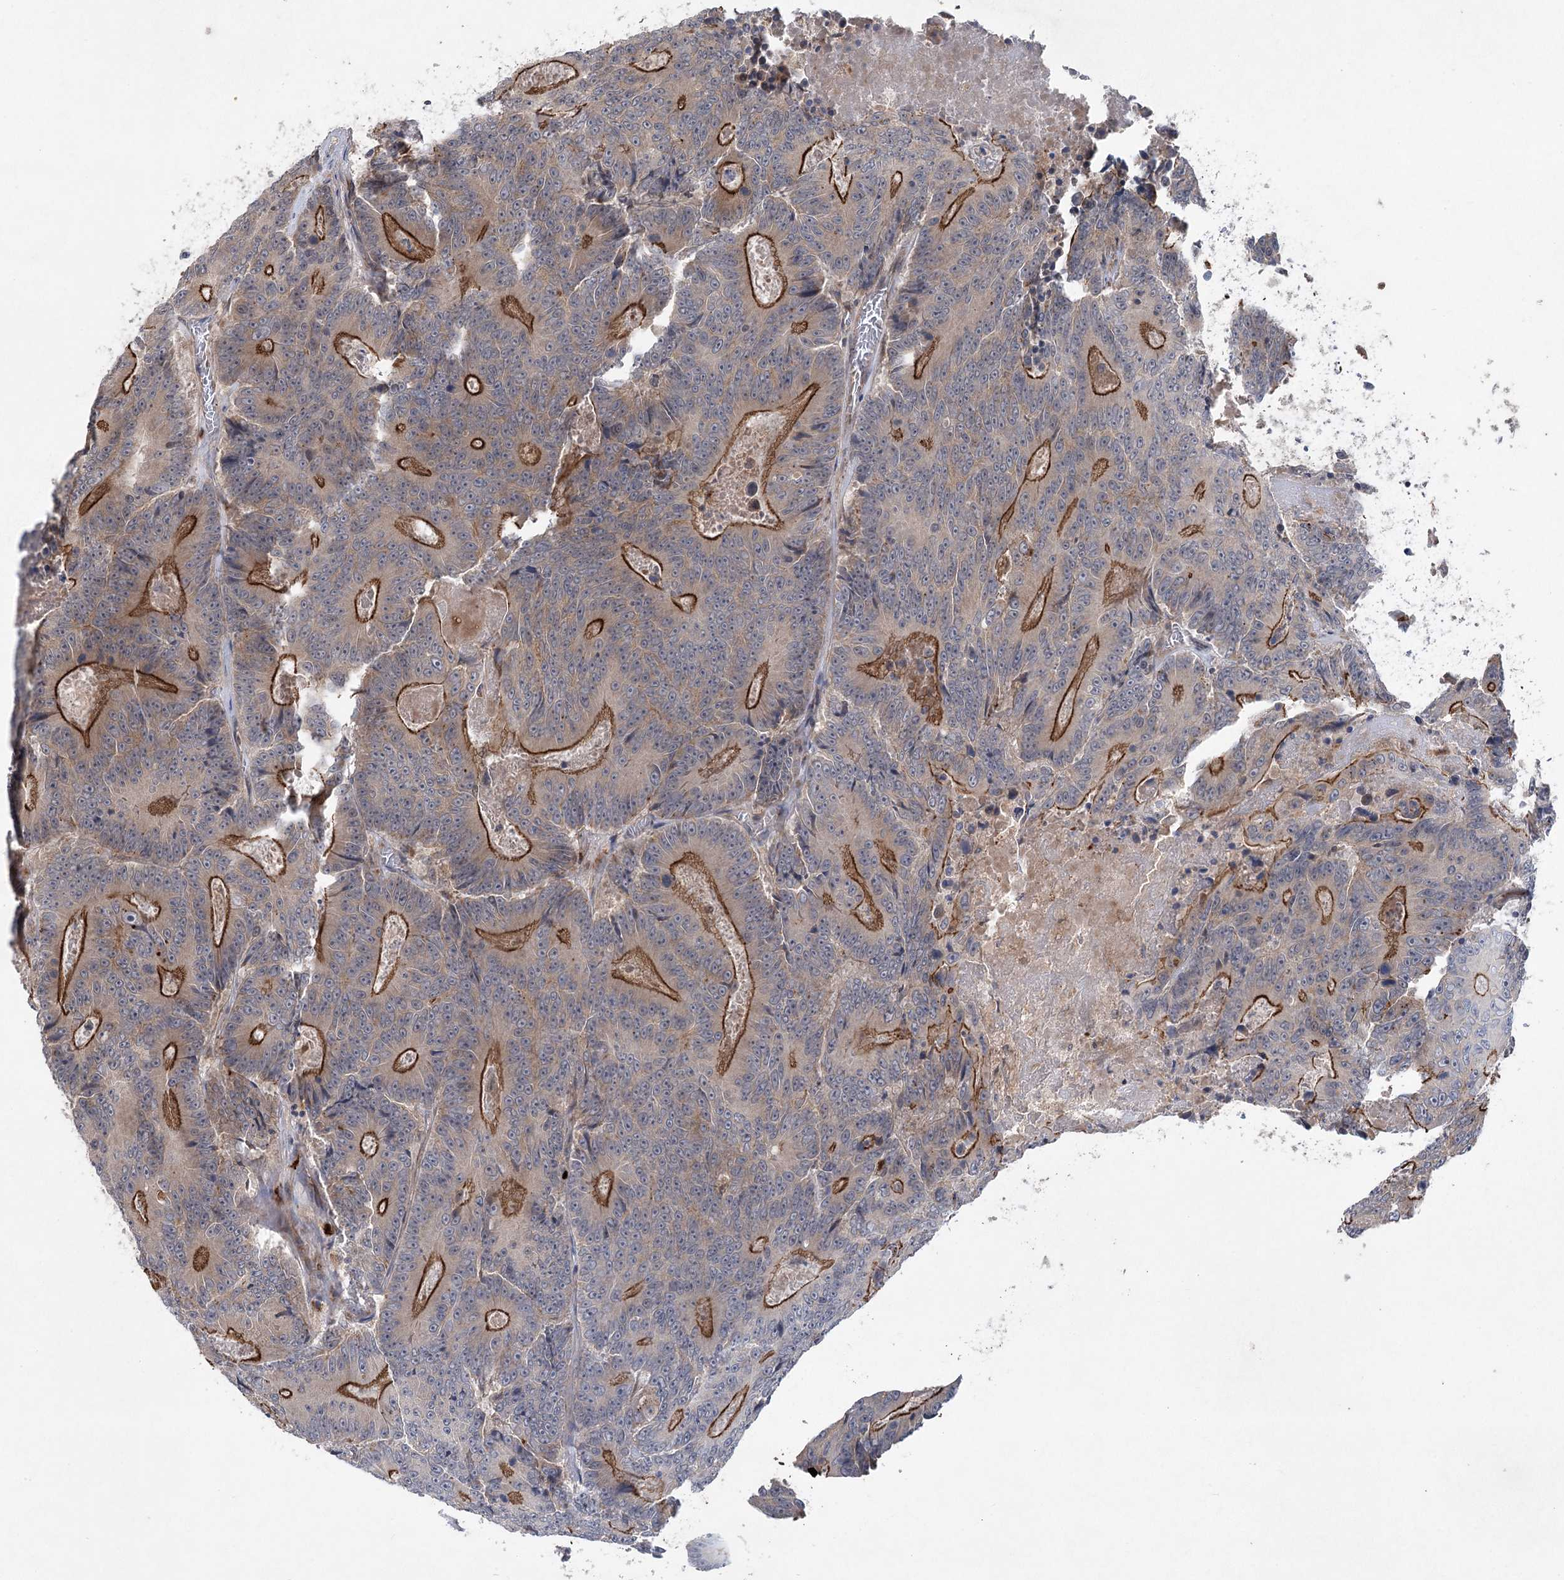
{"staining": {"intensity": "strong", "quantity": "25%-75%", "location": "cytoplasmic/membranous"}, "tissue": "colorectal cancer", "cell_type": "Tumor cells", "image_type": "cancer", "snomed": [{"axis": "morphology", "description": "Adenocarcinoma, NOS"}, {"axis": "topography", "description": "Colon"}], "caption": "Colorectal cancer was stained to show a protein in brown. There is high levels of strong cytoplasmic/membranous expression in about 25%-75% of tumor cells.", "gene": "METTL24", "patient": {"sex": "male", "age": 83}}